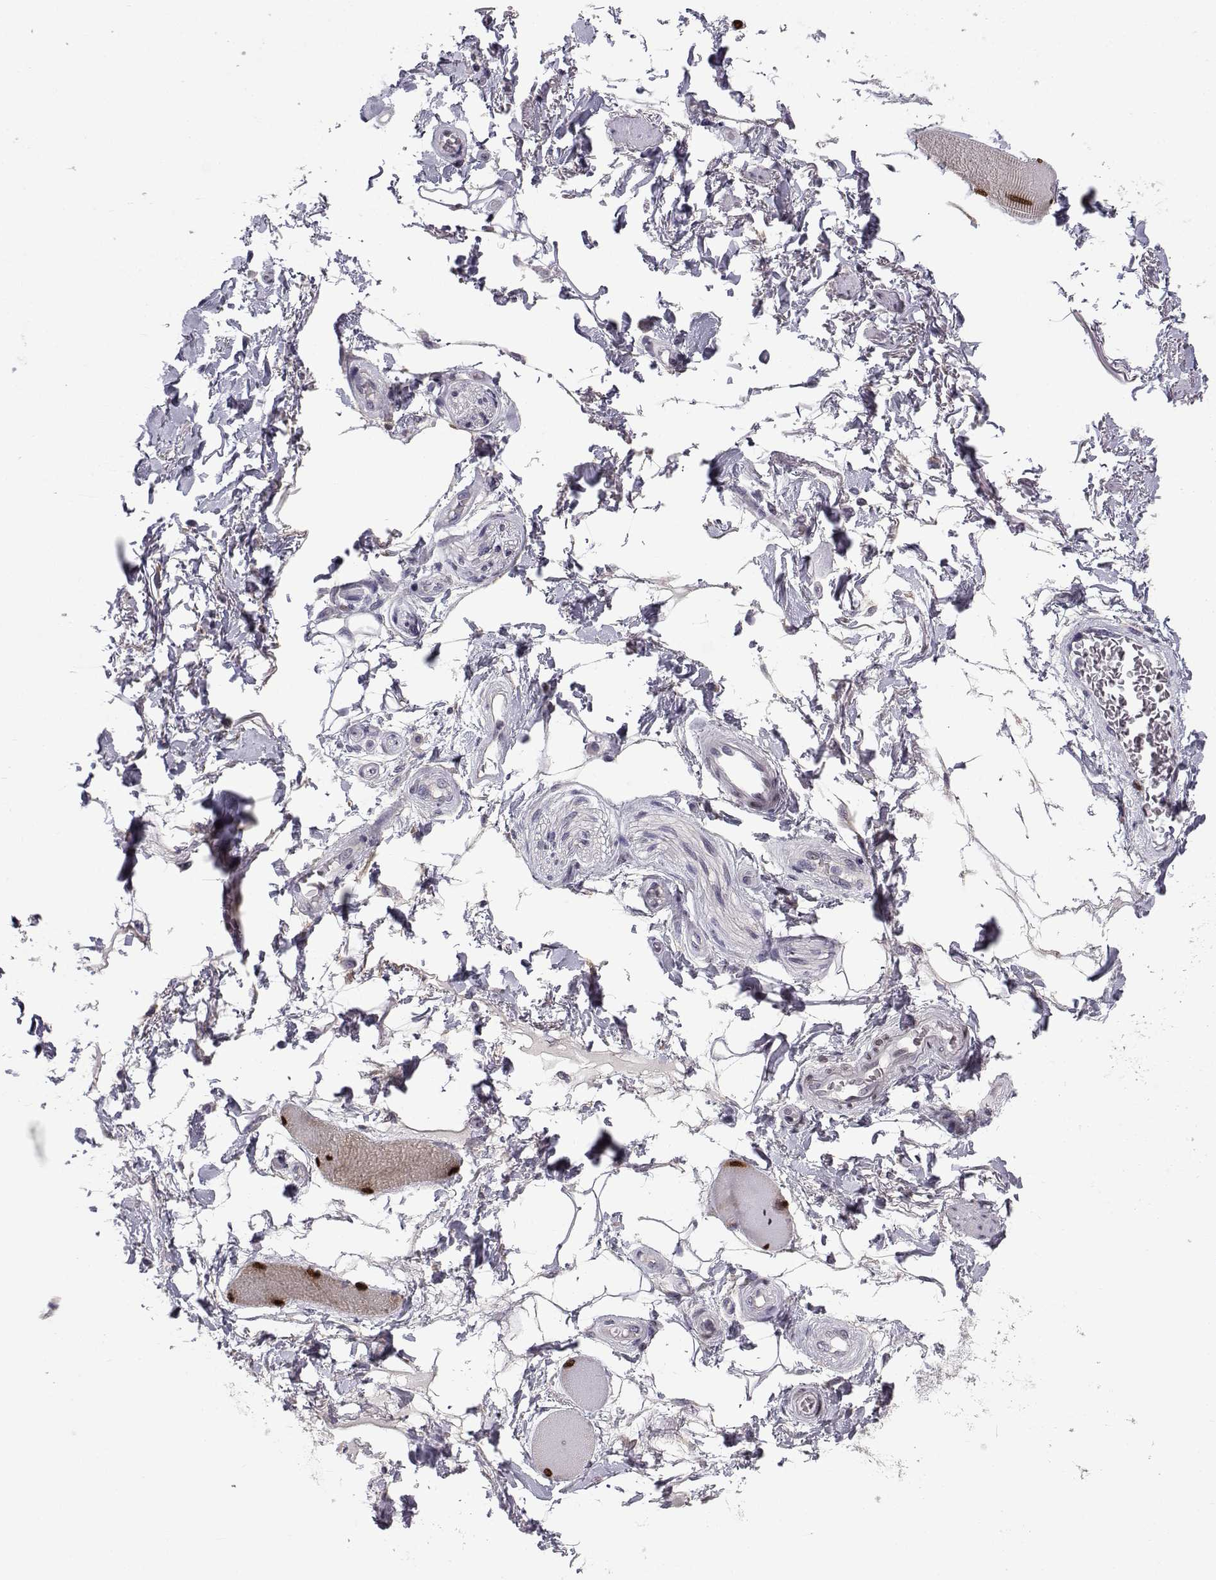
{"staining": {"intensity": "negative", "quantity": "none", "location": "none"}, "tissue": "adipose tissue", "cell_type": "Adipocytes", "image_type": "normal", "snomed": [{"axis": "morphology", "description": "Normal tissue, NOS"}, {"axis": "topography", "description": "Skeletal muscle"}, {"axis": "topography", "description": "Anal"}, {"axis": "topography", "description": "Peripheral nerve tissue"}], "caption": "A high-resolution photomicrograph shows IHC staining of benign adipose tissue, which demonstrates no significant staining in adipocytes.", "gene": "RBM24", "patient": {"sex": "male", "age": 53}}